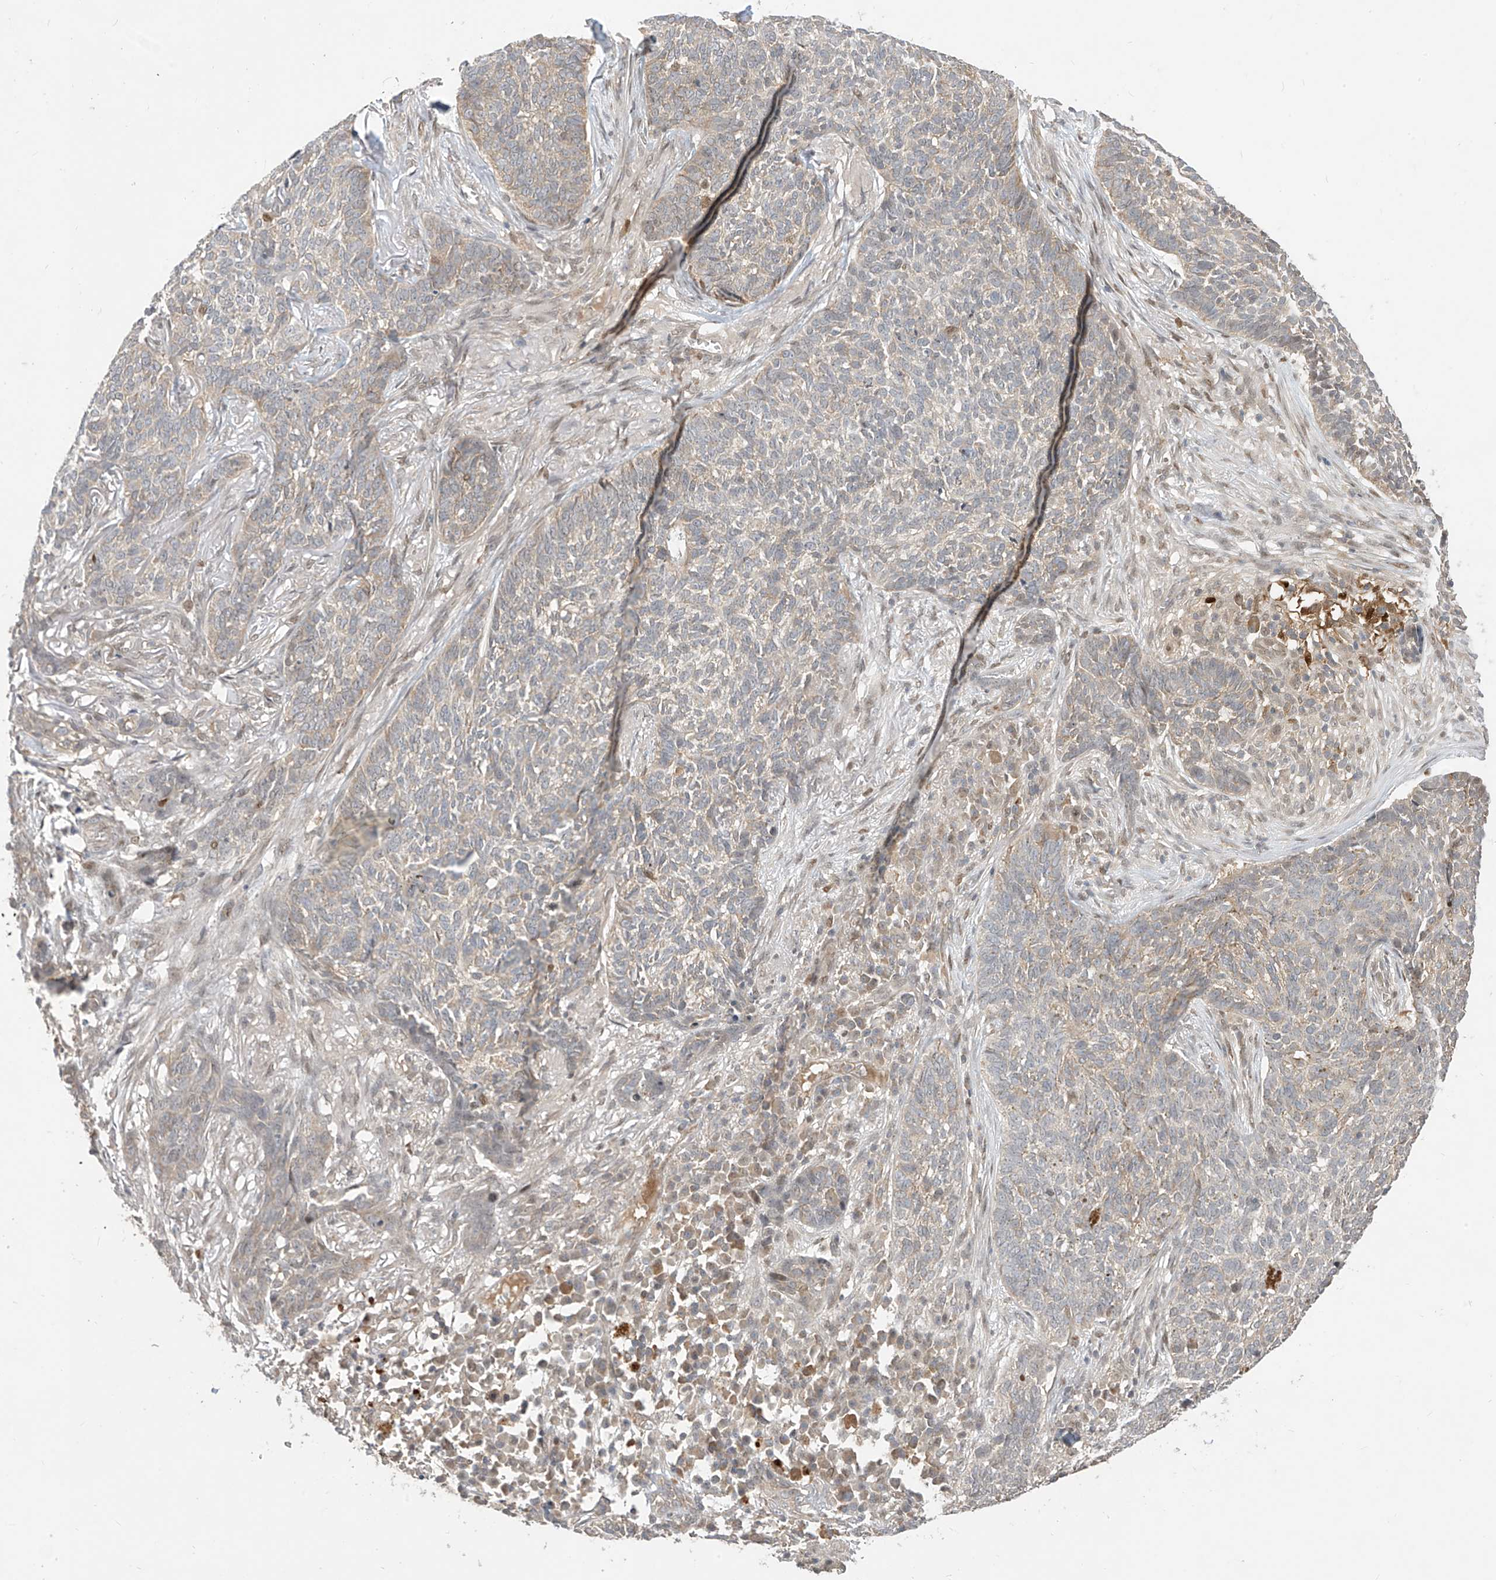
{"staining": {"intensity": "negative", "quantity": "none", "location": "none"}, "tissue": "skin cancer", "cell_type": "Tumor cells", "image_type": "cancer", "snomed": [{"axis": "morphology", "description": "Basal cell carcinoma"}, {"axis": "topography", "description": "Skin"}], "caption": "Tumor cells are negative for protein expression in human skin basal cell carcinoma.", "gene": "MRTFA", "patient": {"sex": "male", "age": 85}}